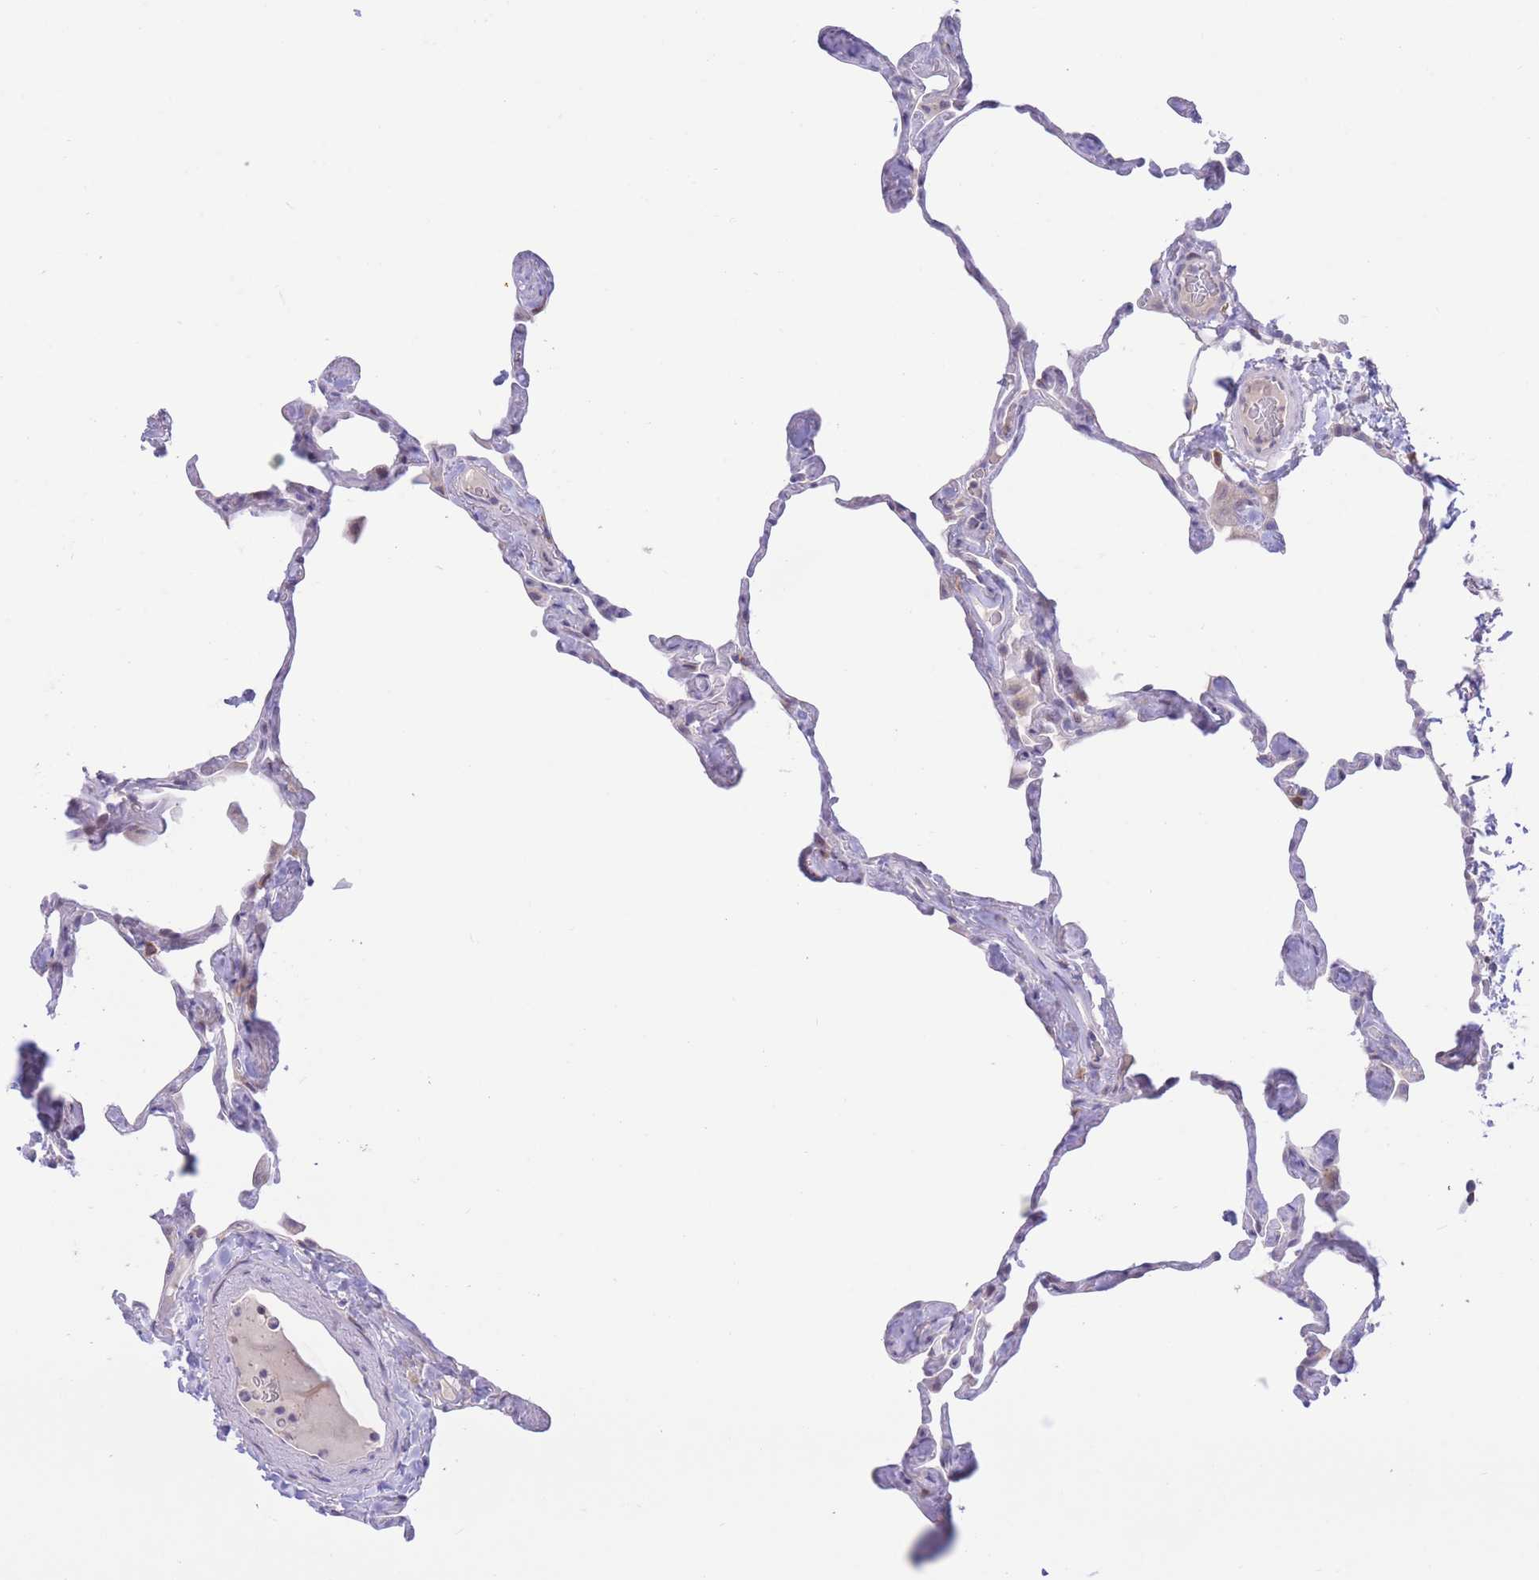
{"staining": {"intensity": "negative", "quantity": "none", "location": "none"}, "tissue": "lung", "cell_type": "Alveolar cells", "image_type": "normal", "snomed": [{"axis": "morphology", "description": "Normal tissue, NOS"}, {"axis": "topography", "description": "Lung"}], "caption": "The IHC micrograph has no significant staining in alveolar cells of lung. (DAB immunohistochemistry (IHC) visualized using brightfield microscopy, high magnification).", "gene": "RPL39L", "patient": {"sex": "male", "age": 65}}